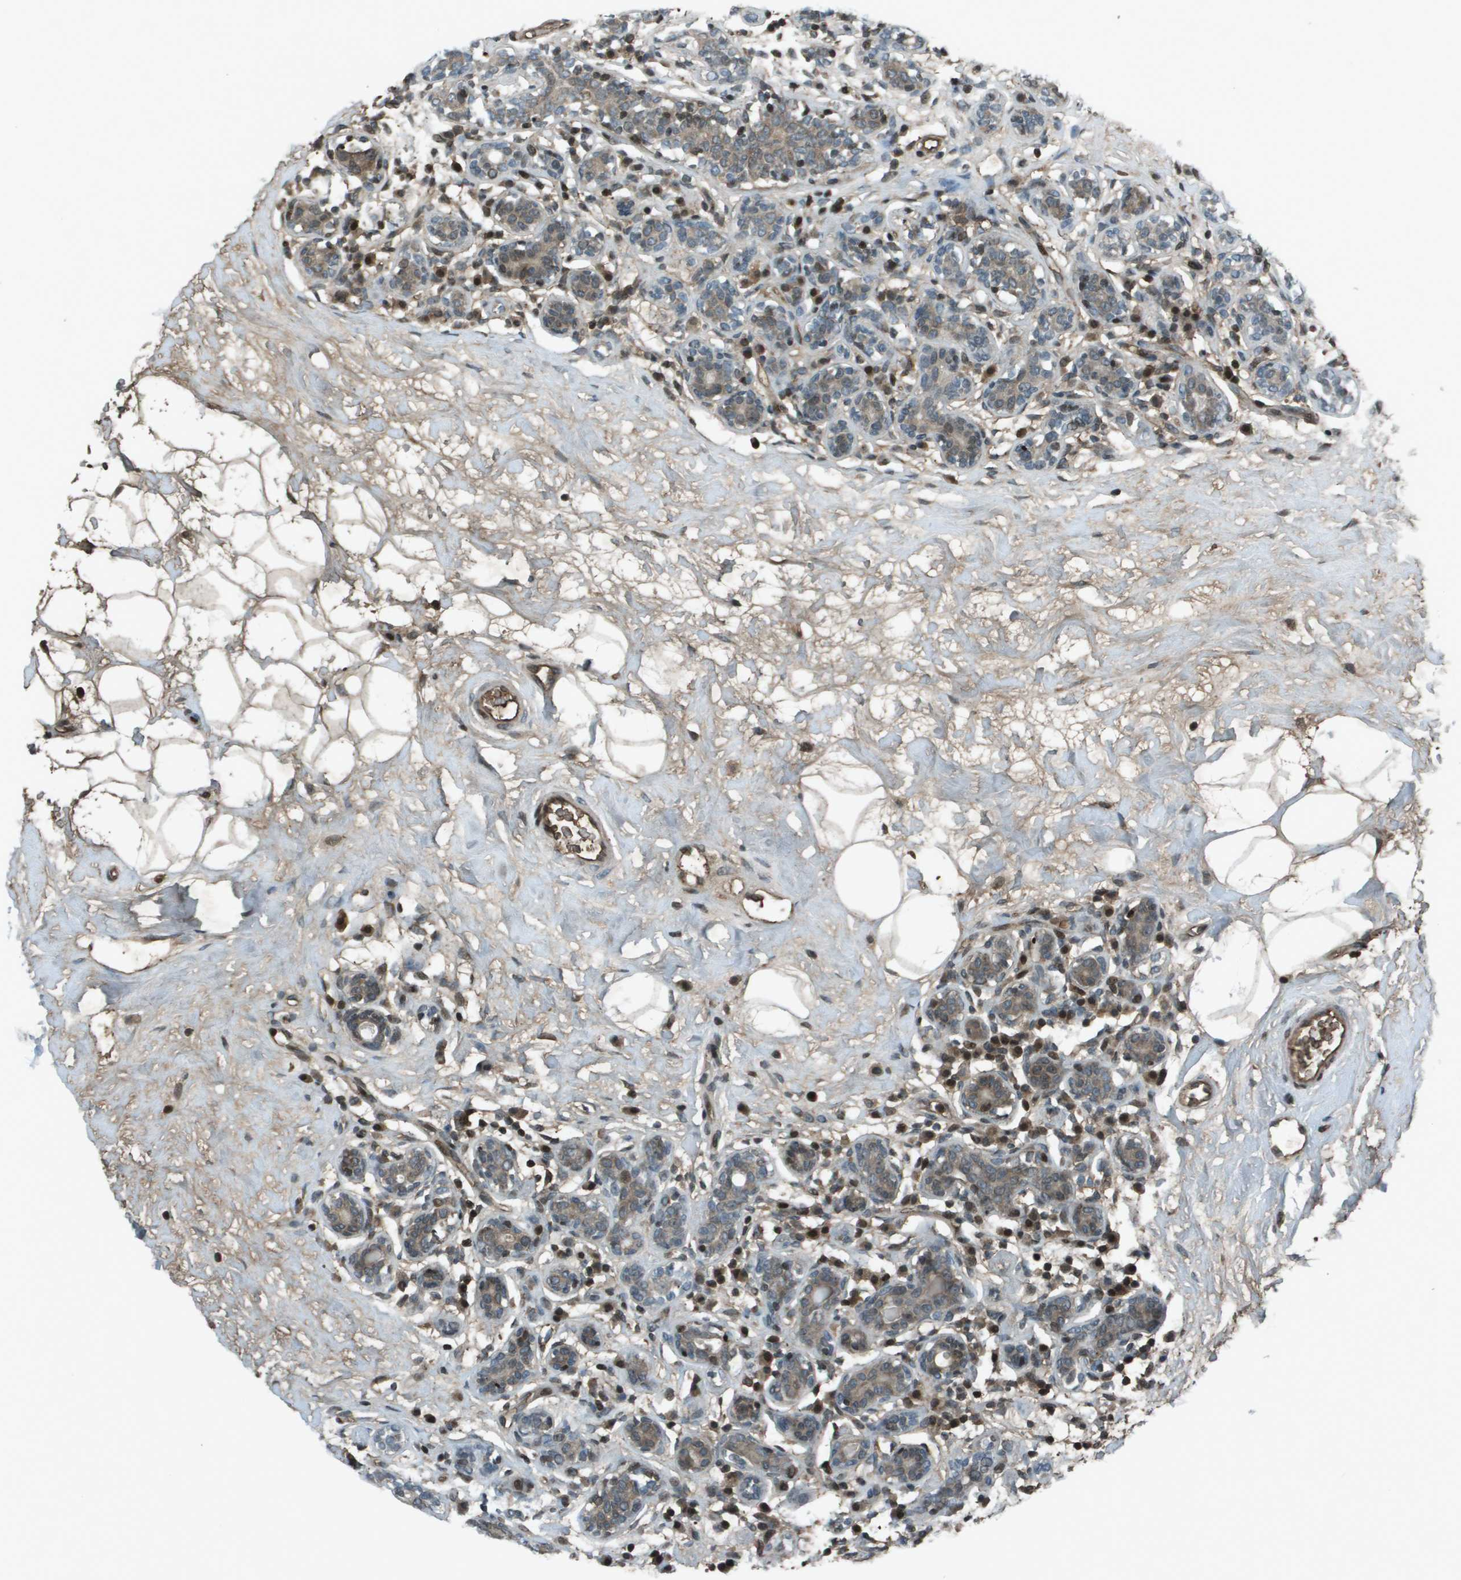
{"staining": {"intensity": "weak", "quantity": "25%-75%", "location": "cytoplasmic/membranous"}, "tissue": "breast cancer", "cell_type": "Tumor cells", "image_type": "cancer", "snomed": [{"axis": "morphology", "description": "Normal tissue, NOS"}, {"axis": "morphology", "description": "Duct carcinoma"}, {"axis": "topography", "description": "Breast"}], "caption": "Weak cytoplasmic/membranous expression is identified in approximately 25%-75% of tumor cells in breast intraductal carcinoma. (DAB (3,3'-diaminobenzidine) IHC, brown staining for protein, blue staining for nuclei).", "gene": "CXCL12", "patient": {"sex": "female", "age": 39}}